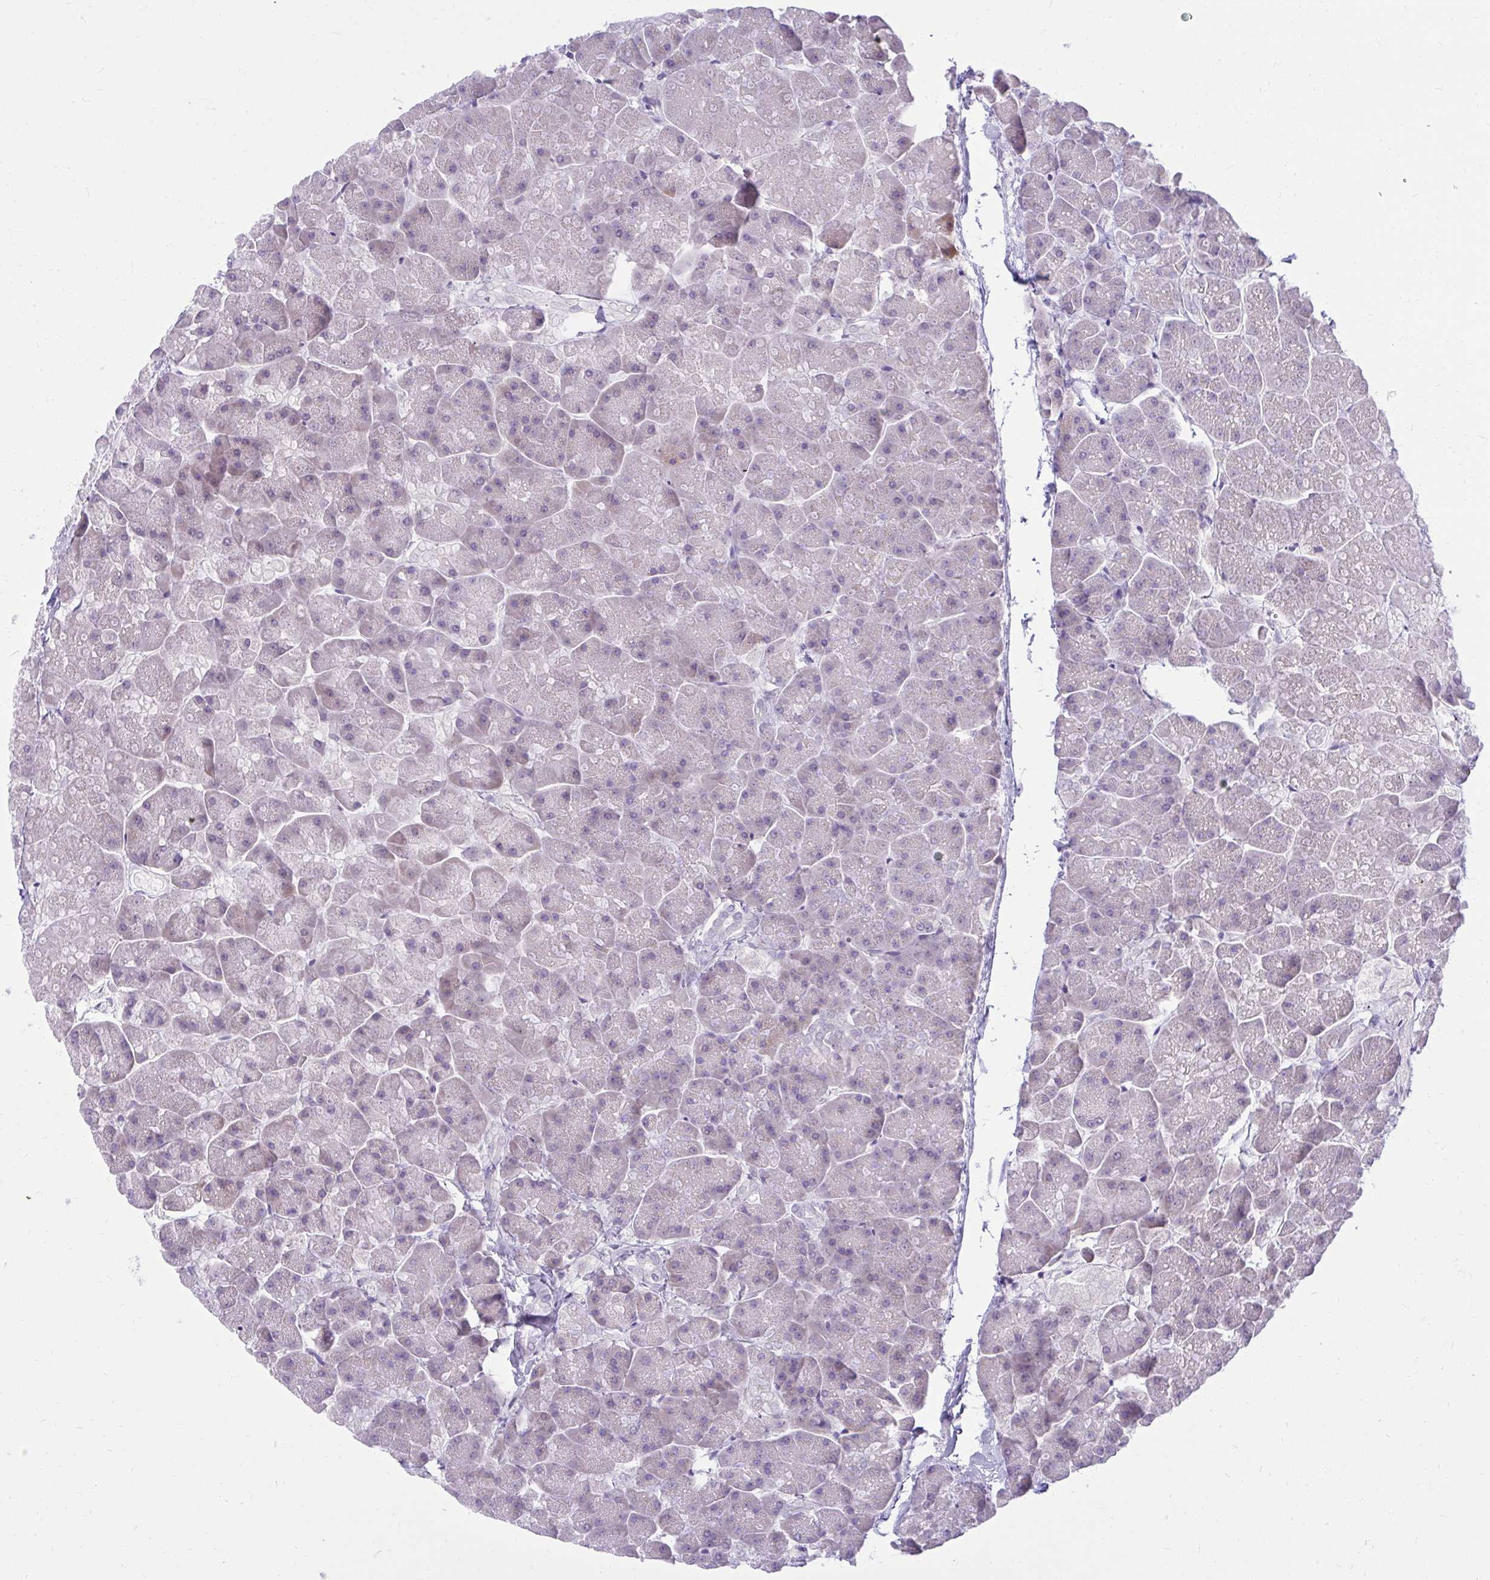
{"staining": {"intensity": "negative", "quantity": "none", "location": "none"}, "tissue": "pancreas", "cell_type": "Exocrine glandular cells", "image_type": "normal", "snomed": [{"axis": "morphology", "description": "Normal tissue, NOS"}, {"axis": "topography", "description": "Pancreas"}, {"axis": "topography", "description": "Peripheral nerve tissue"}], "caption": "Immunohistochemical staining of unremarkable human pancreas demonstrates no significant positivity in exocrine glandular cells. (DAB (3,3'-diaminobenzidine) IHC visualized using brightfield microscopy, high magnification).", "gene": "PRAP1", "patient": {"sex": "male", "age": 54}}